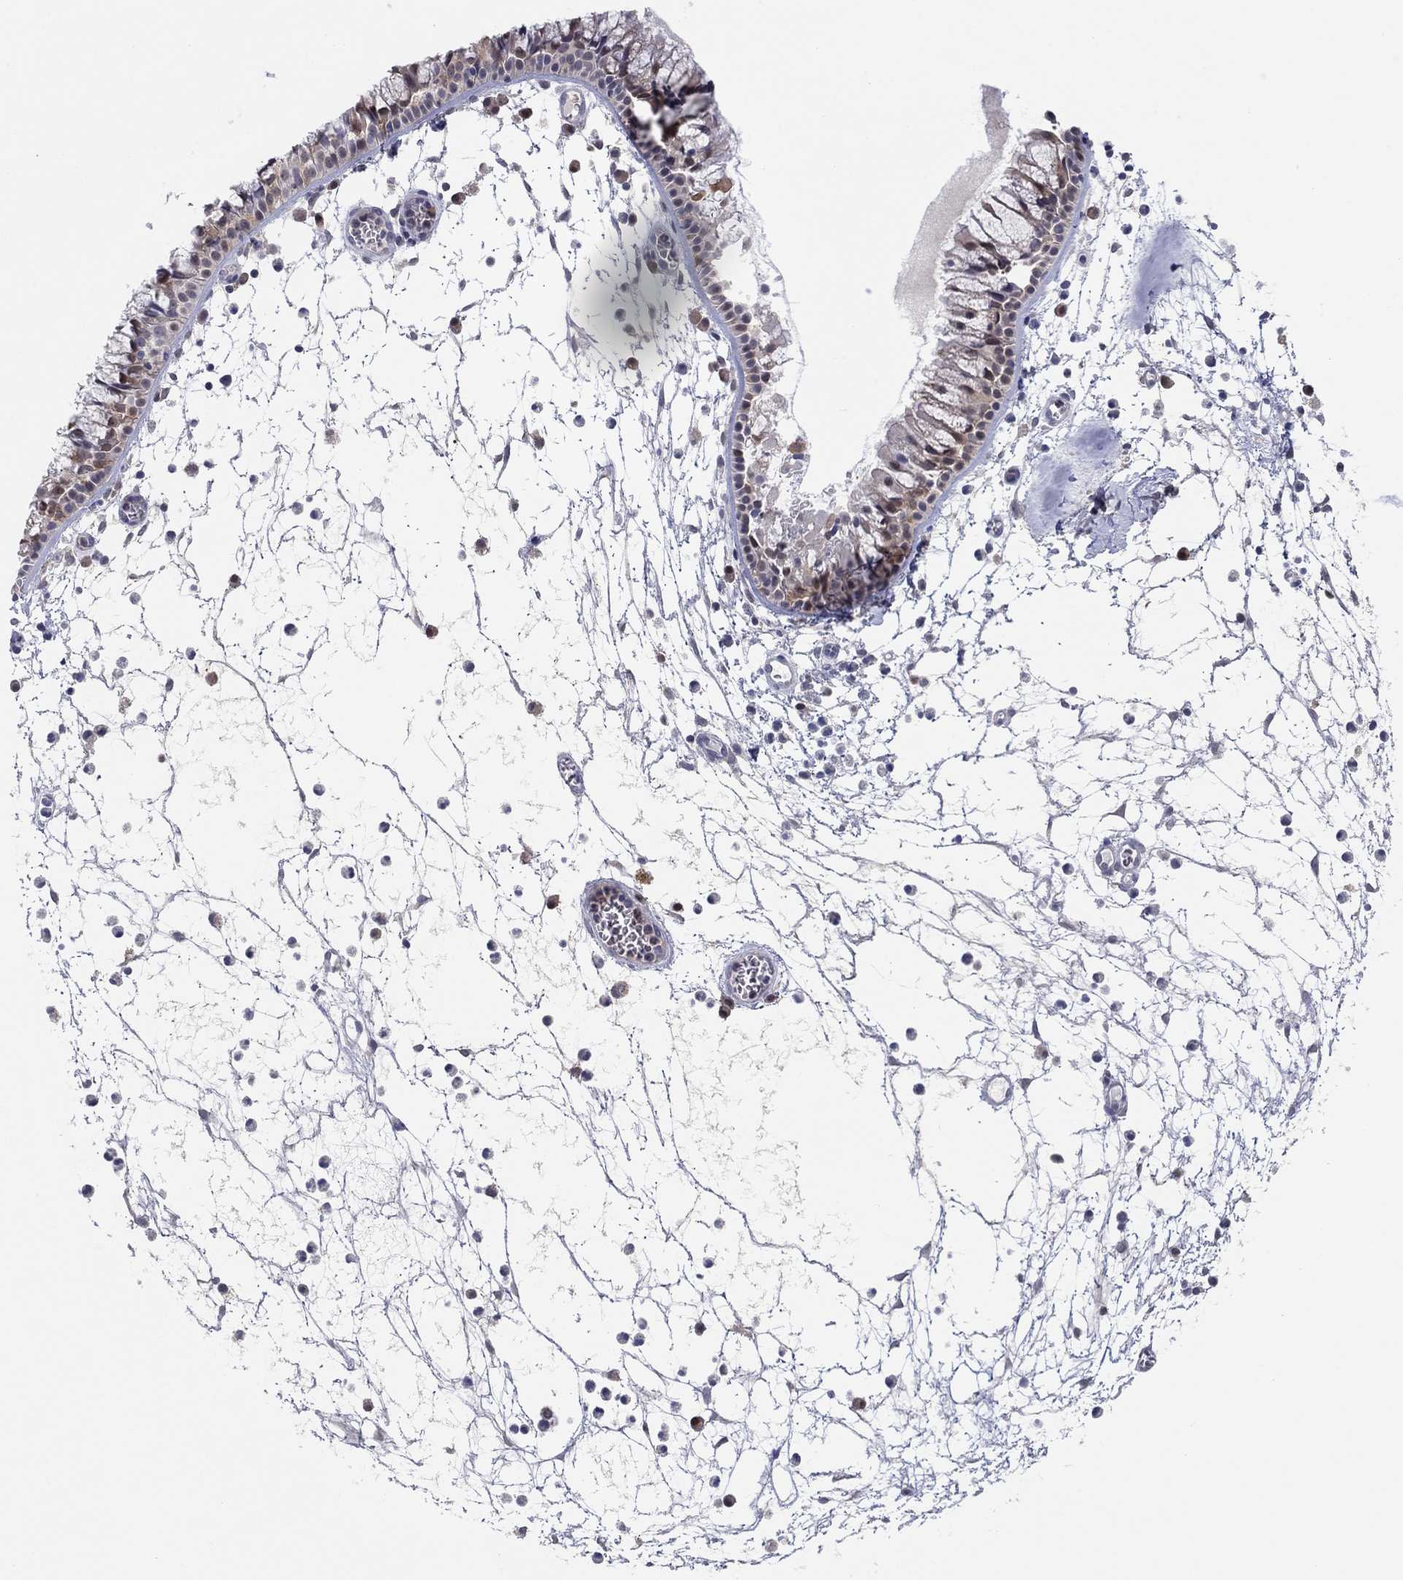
{"staining": {"intensity": "weak", "quantity": "25%-75%", "location": "cytoplasmic/membranous"}, "tissue": "nasopharynx", "cell_type": "Respiratory epithelial cells", "image_type": "normal", "snomed": [{"axis": "morphology", "description": "Normal tissue, NOS"}, {"axis": "topography", "description": "Nasopharynx"}], "caption": "Immunohistochemistry (IHC) of unremarkable nasopharynx exhibits low levels of weak cytoplasmic/membranous staining in about 25%-75% of respiratory epithelial cells. (DAB = brown stain, brightfield microscopy at high magnification).", "gene": "PDXK", "patient": {"sex": "female", "age": 73}}